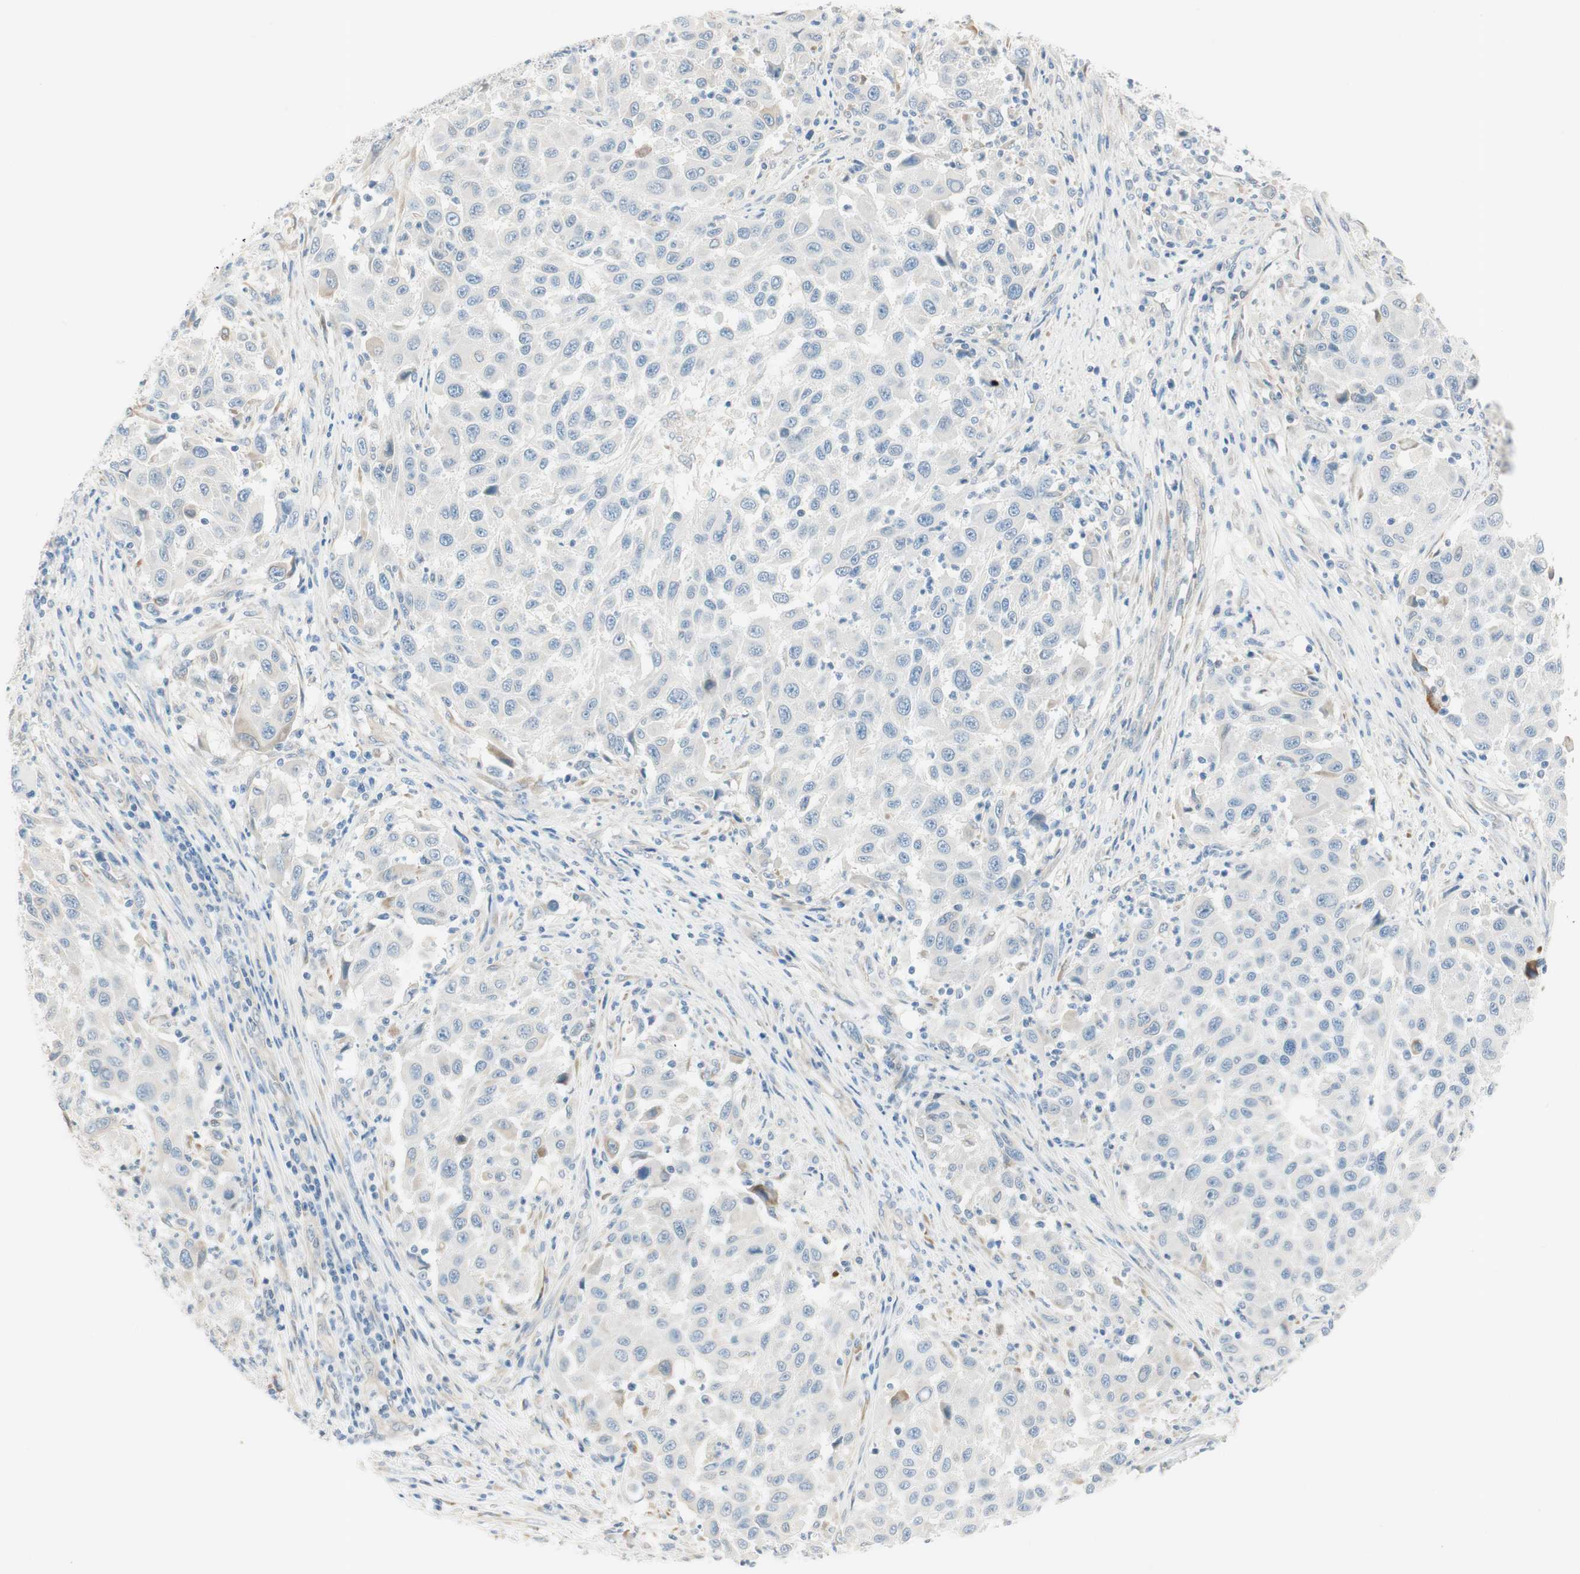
{"staining": {"intensity": "negative", "quantity": "none", "location": "none"}, "tissue": "melanoma", "cell_type": "Tumor cells", "image_type": "cancer", "snomed": [{"axis": "morphology", "description": "Malignant melanoma, Metastatic site"}, {"axis": "topography", "description": "Lymph node"}], "caption": "Immunohistochemical staining of malignant melanoma (metastatic site) exhibits no significant positivity in tumor cells.", "gene": "CDK3", "patient": {"sex": "male", "age": 61}}